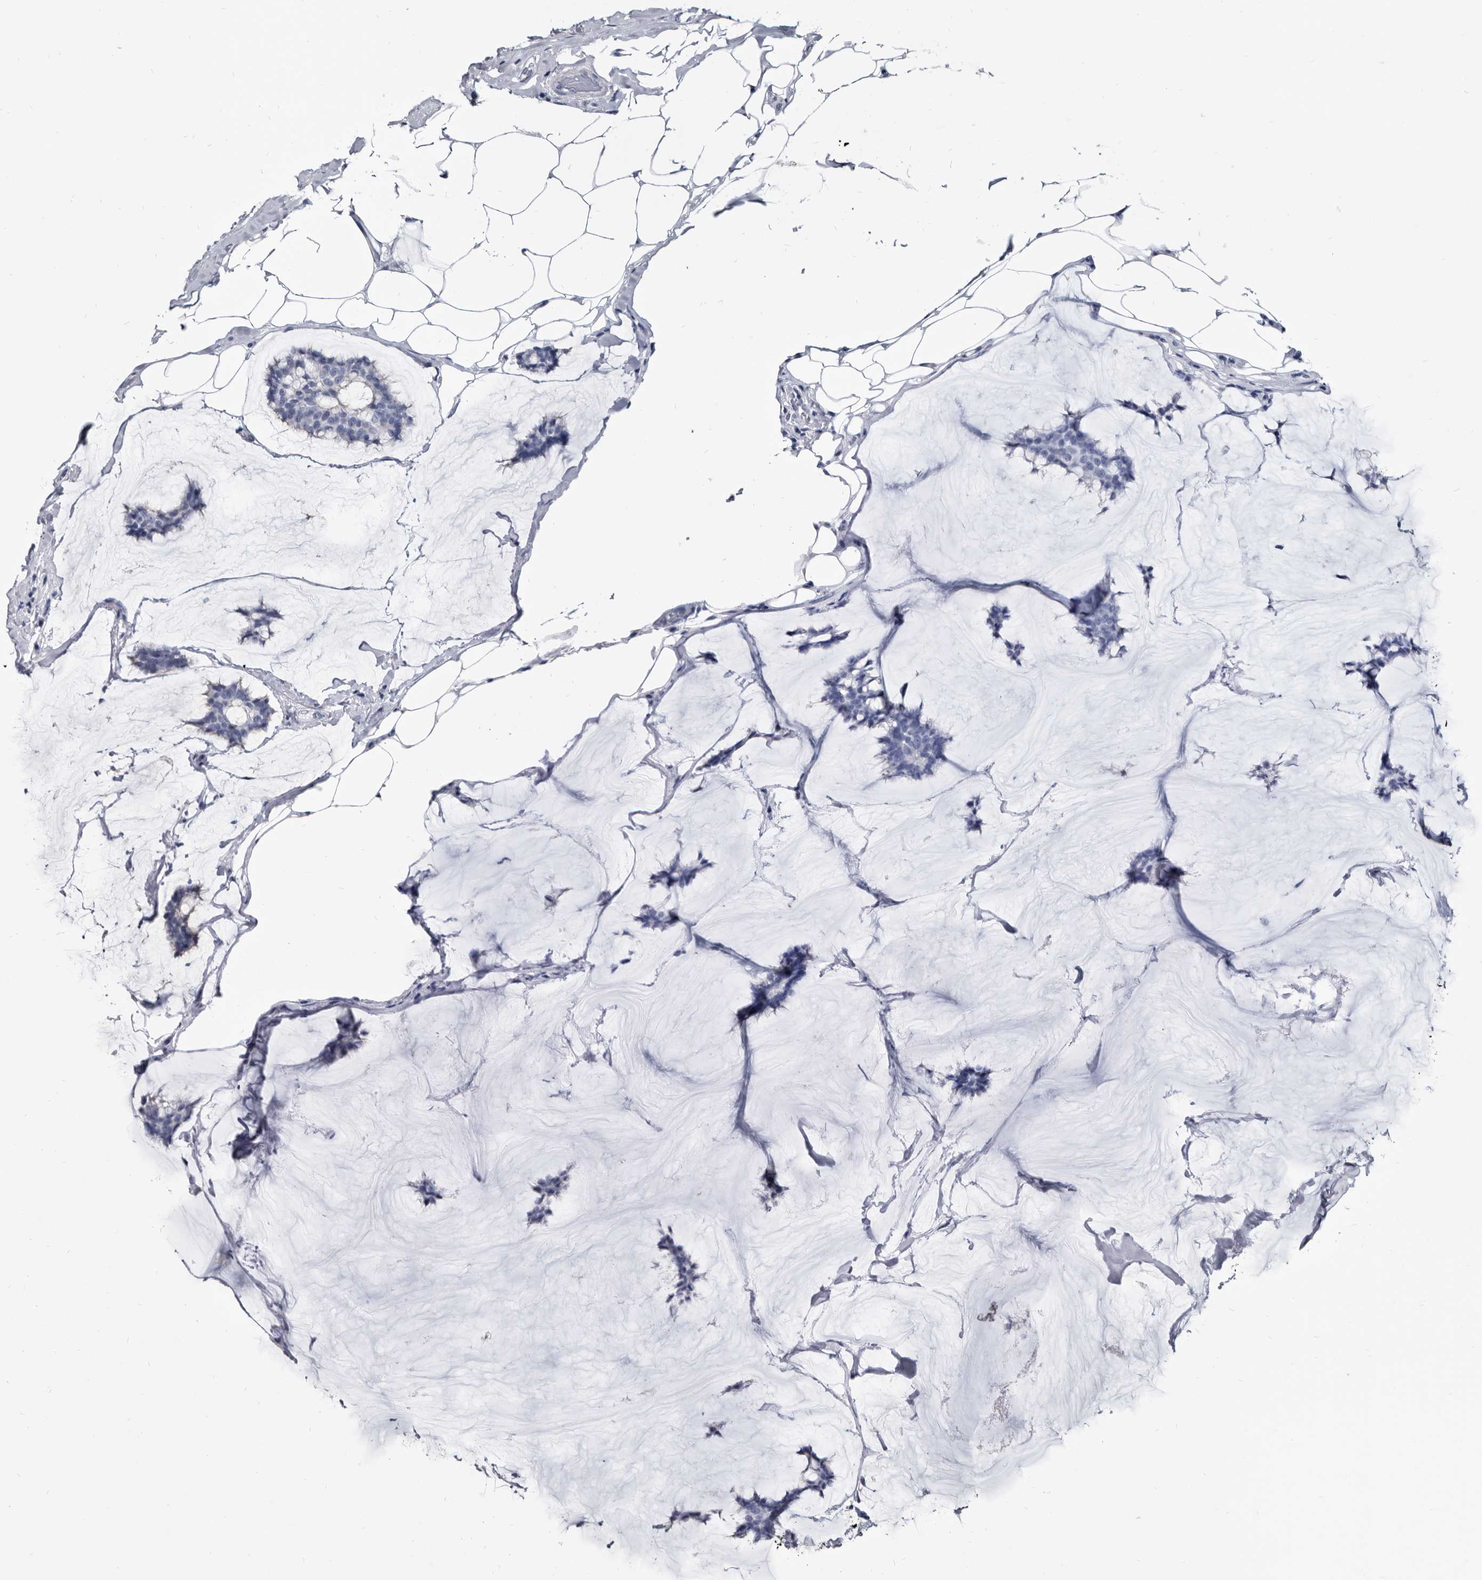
{"staining": {"intensity": "negative", "quantity": "none", "location": "none"}, "tissue": "breast cancer", "cell_type": "Tumor cells", "image_type": "cancer", "snomed": [{"axis": "morphology", "description": "Duct carcinoma"}, {"axis": "topography", "description": "Breast"}], "caption": "Immunohistochemistry (IHC) micrograph of neoplastic tissue: breast intraductal carcinoma stained with DAB shows no significant protein positivity in tumor cells.", "gene": "PRSS8", "patient": {"sex": "female", "age": 93}}